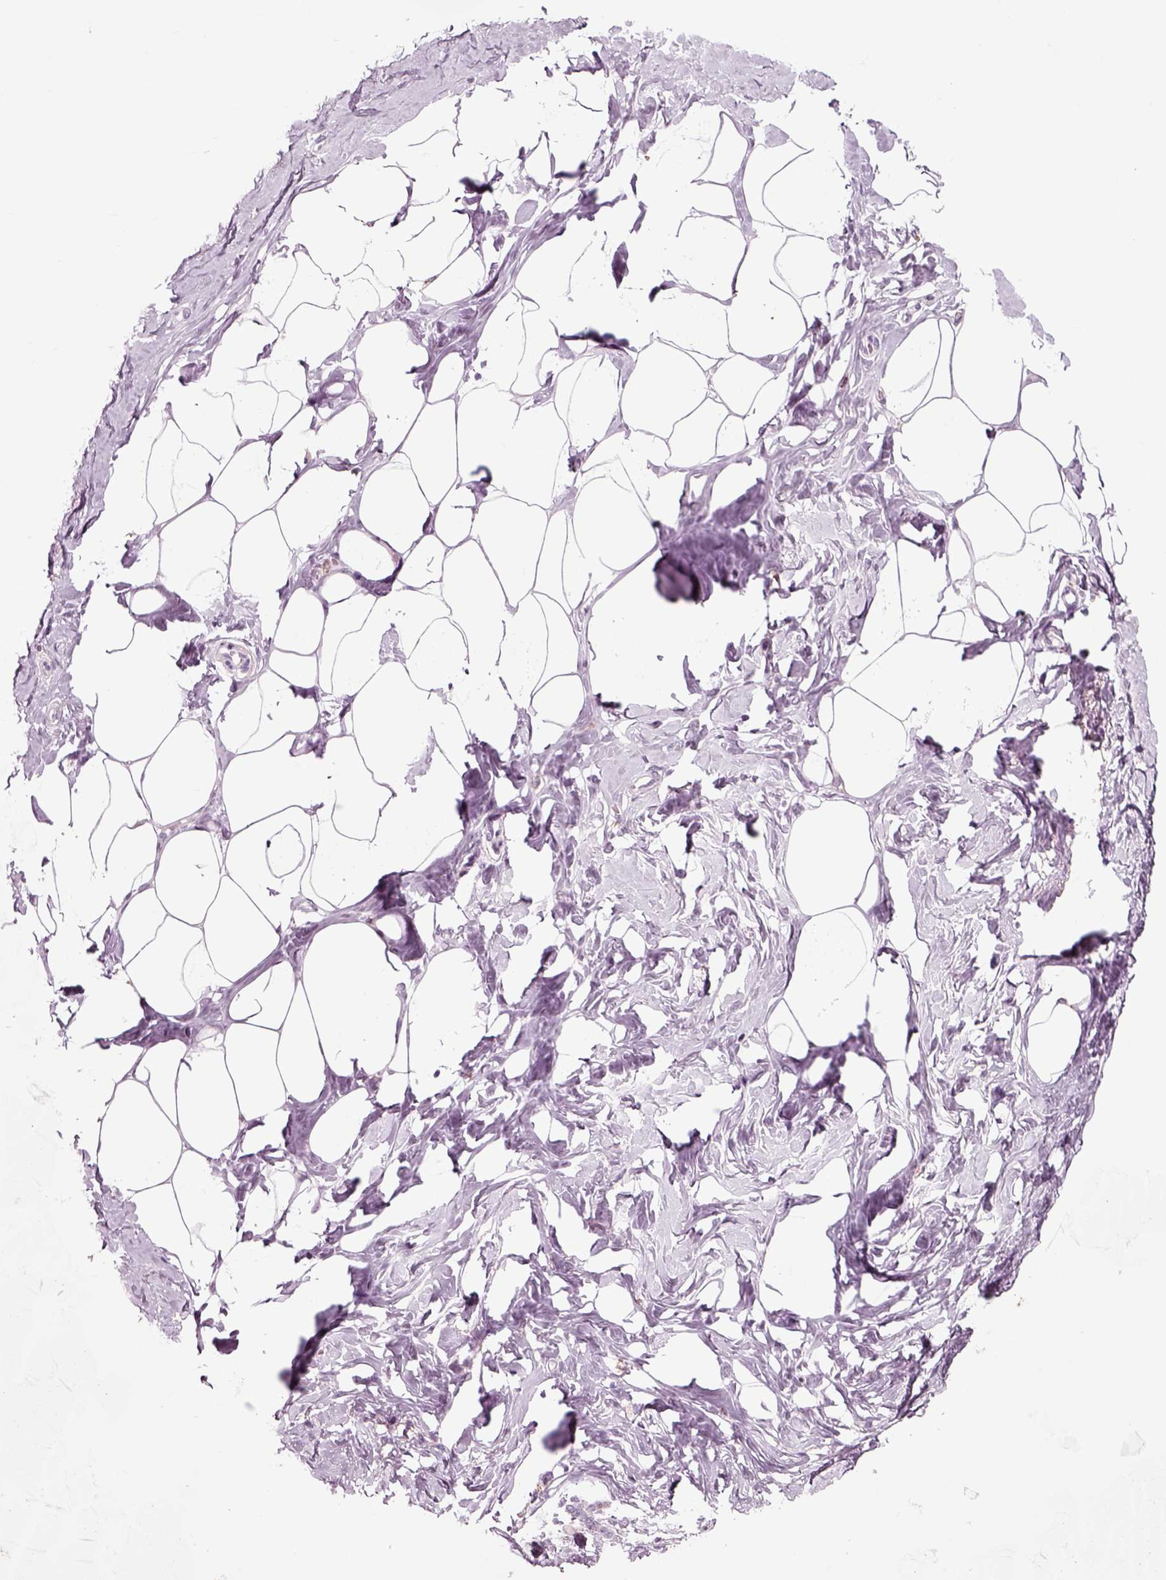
{"staining": {"intensity": "negative", "quantity": "none", "location": "none"}, "tissue": "breast", "cell_type": "Adipocytes", "image_type": "normal", "snomed": [{"axis": "morphology", "description": "Normal tissue, NOS"}, {"axis": "morphology", "description": "Lobular carcinoma, in situ"}, {"axis": "topography", "description": "Breast"}], "caption": "Adipocytes are negative for protein expression in benign human breast. Brightfield microscopy of immunohistochemistry stained with DAB (3,3'-diaminobenzidine) (brown) and hematoxylin (blue), captured at high magnification.", "gene": "CHGB", "patient": {"sex": "female", "age": 35}}